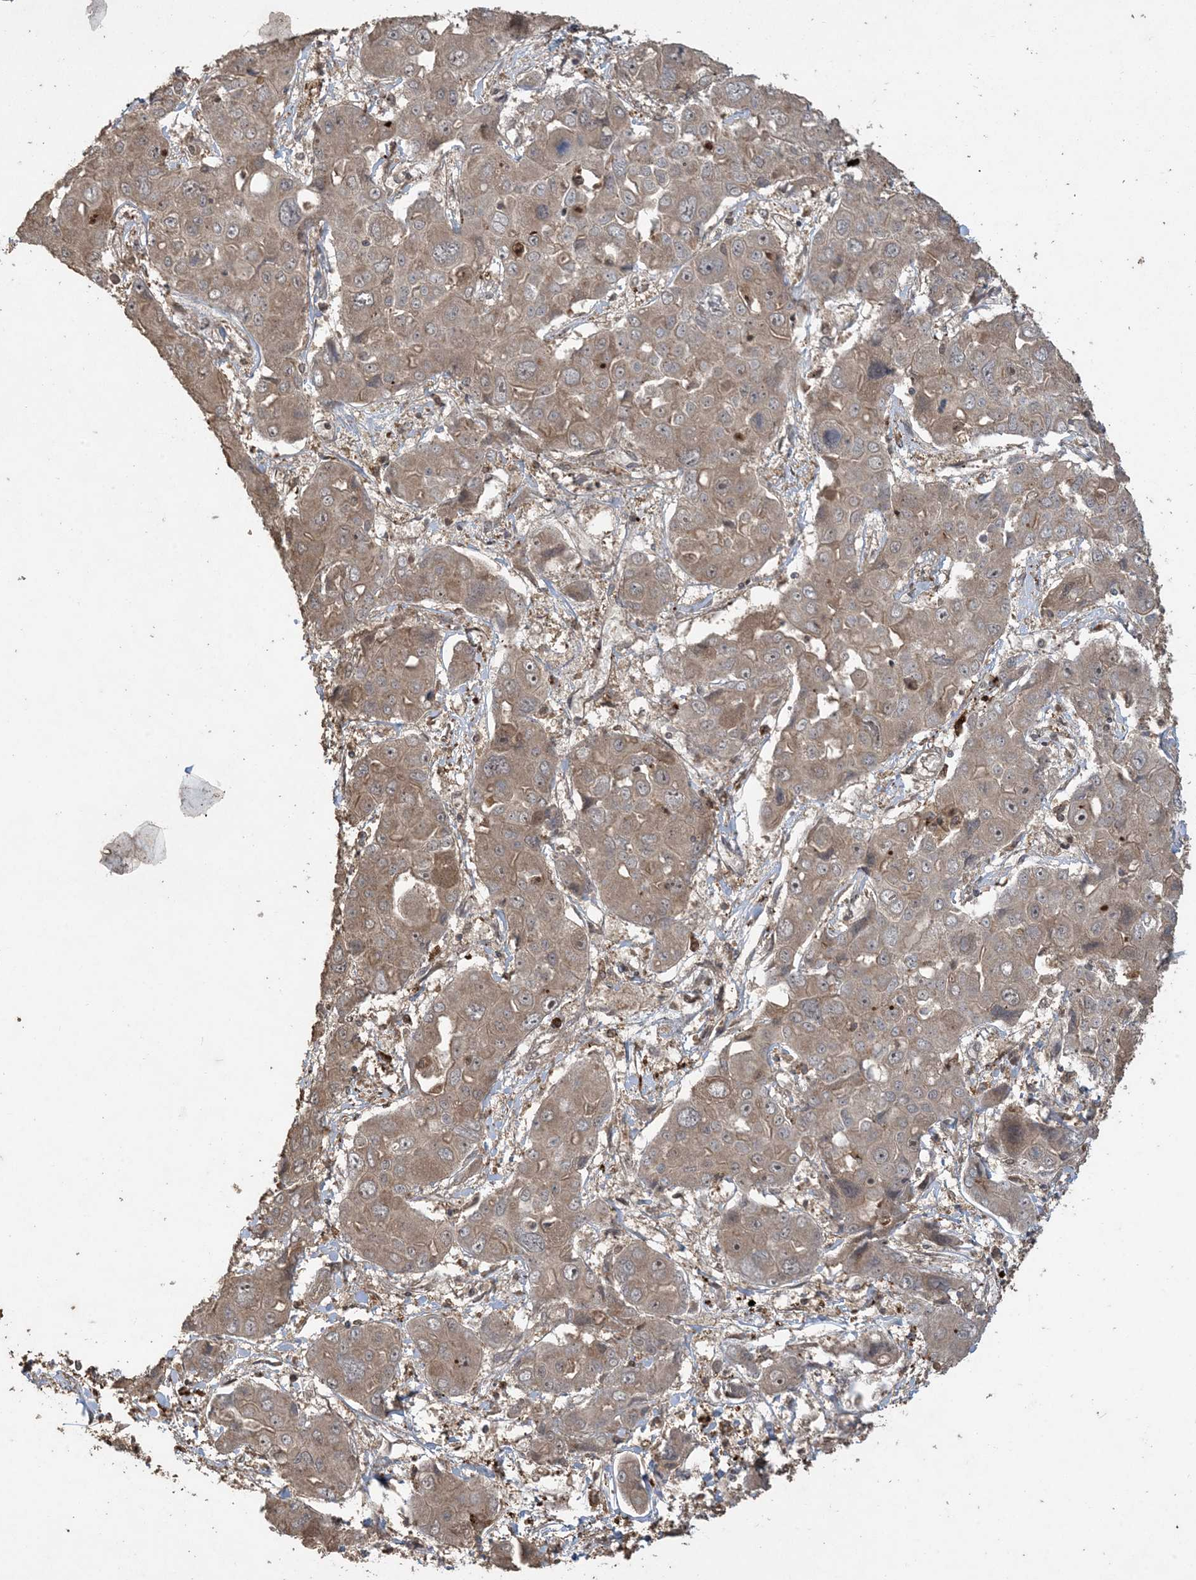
{"staining": {"intensity": "weak", "quantity": ">75%", "location": "cytoplasmic/membranous"}, "tissue": "liver cancer", "cell_type": "Tumor cells", "image_type": "cancer", "snomed": [{"axis": "morphology", "description": "Cholangiocarcinoma"}, {"axis": "topography", "description": "Liver"}], "caption": "Protein analysis of cholangiocarcinoma (liver) tissue shows weak cytoplasmic/membranous positivity in approximately >75% of tumor cells.", "gene": "EFCAB8", "patient": {"sex": "male", "age": 67}}